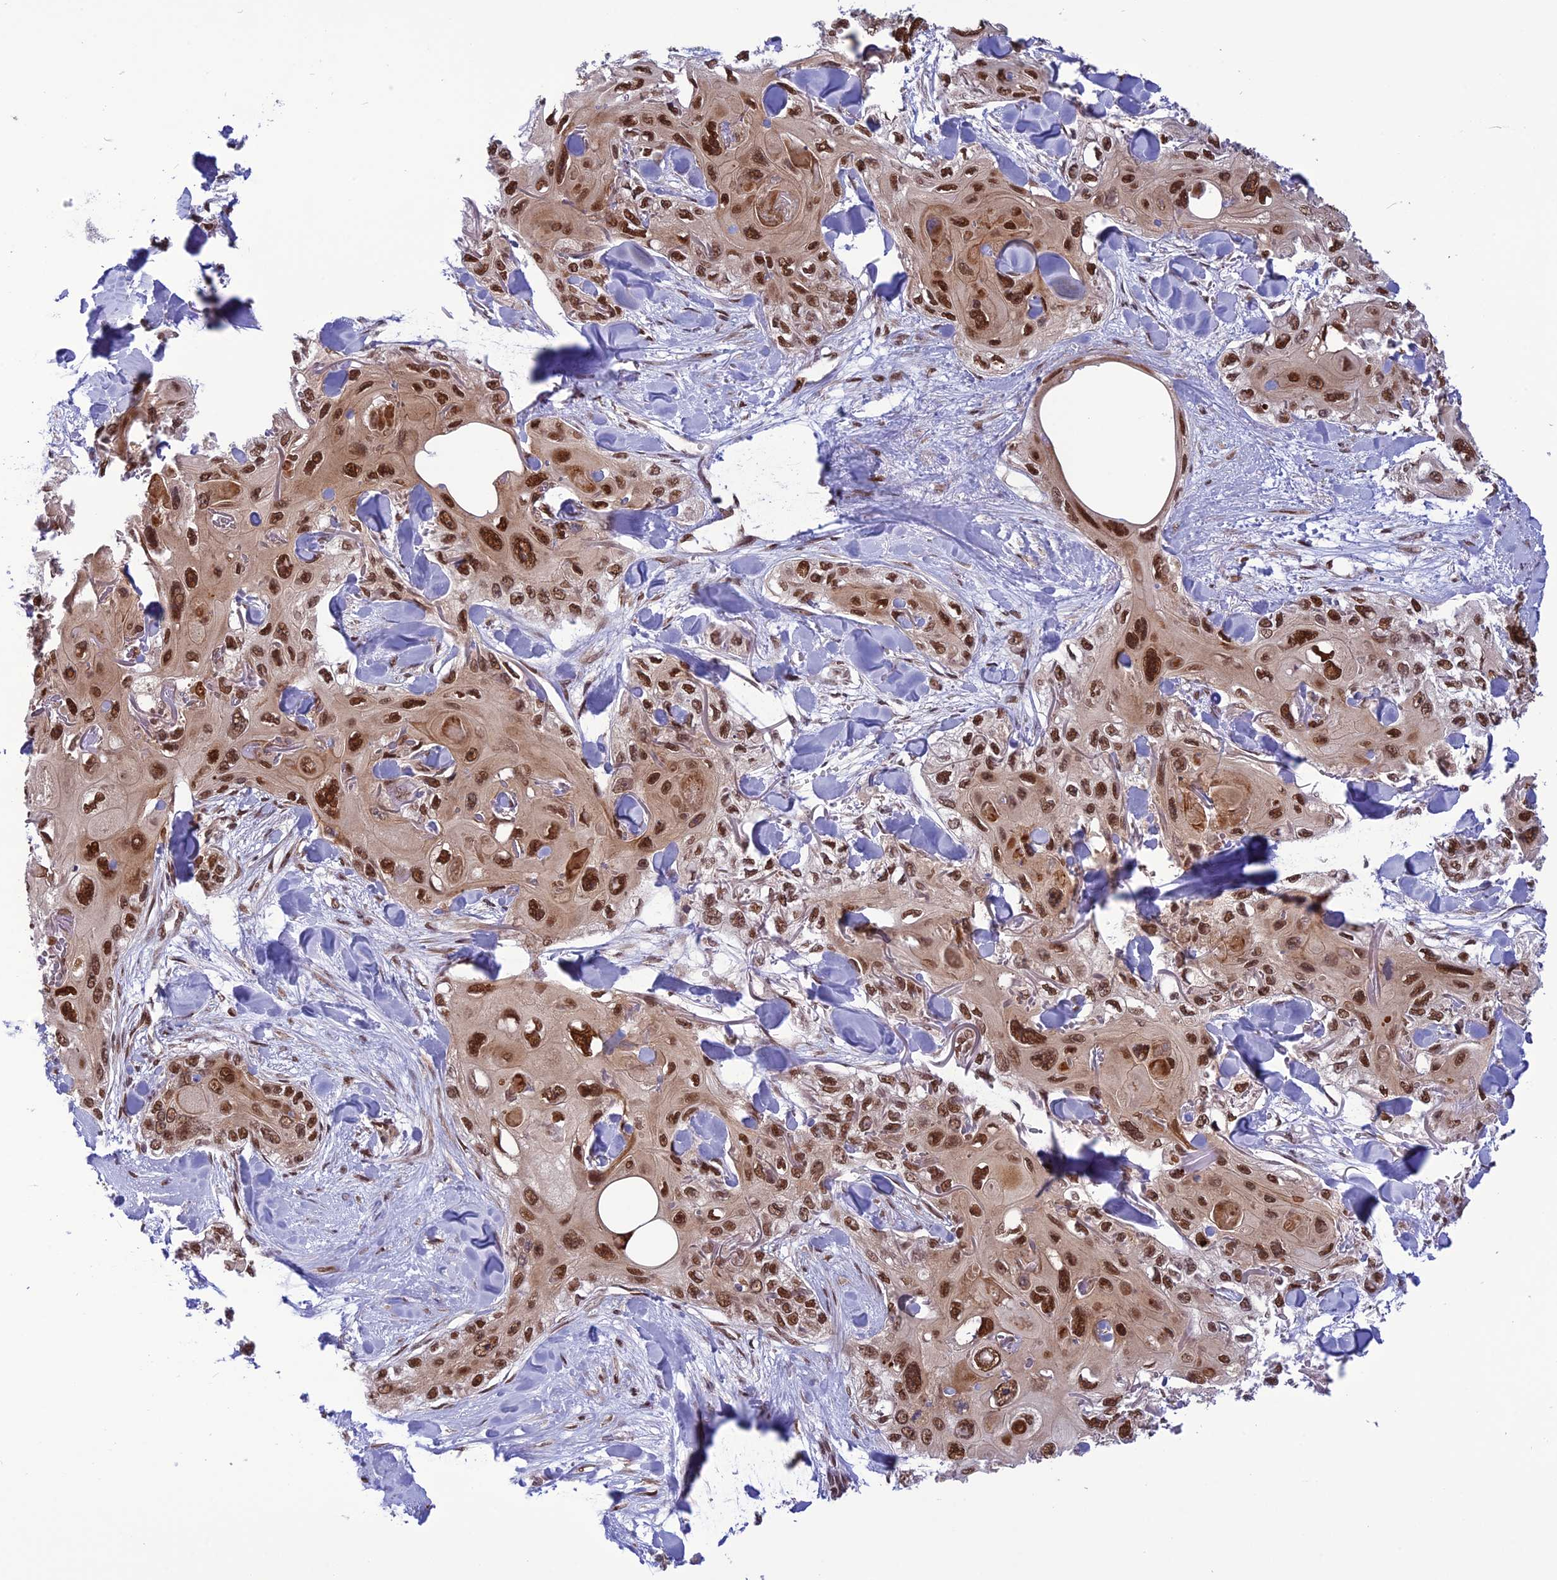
{"staining": {"intensity": "strong", "quantity": ">75%", "location": "nuclear"}, "tissue": "skin cancer", "cell_type": "Tumor cells", "image_type": "cancer", "snomed": [{"axis": "morphology", "description": "Normal tissue, NOS"}, {"axis": "morphology", "description": "Squamous cell carcinoma, NOS"}, {"axis": "topography", "description": "Skin"}], "caption": "Strong nuclear protein staining is appreciated in approximately >75% of tumor cells in skin squamous cell carcinoma.", "gene": "RTRAF", "patient": {"sex": "male", "age": 72}}